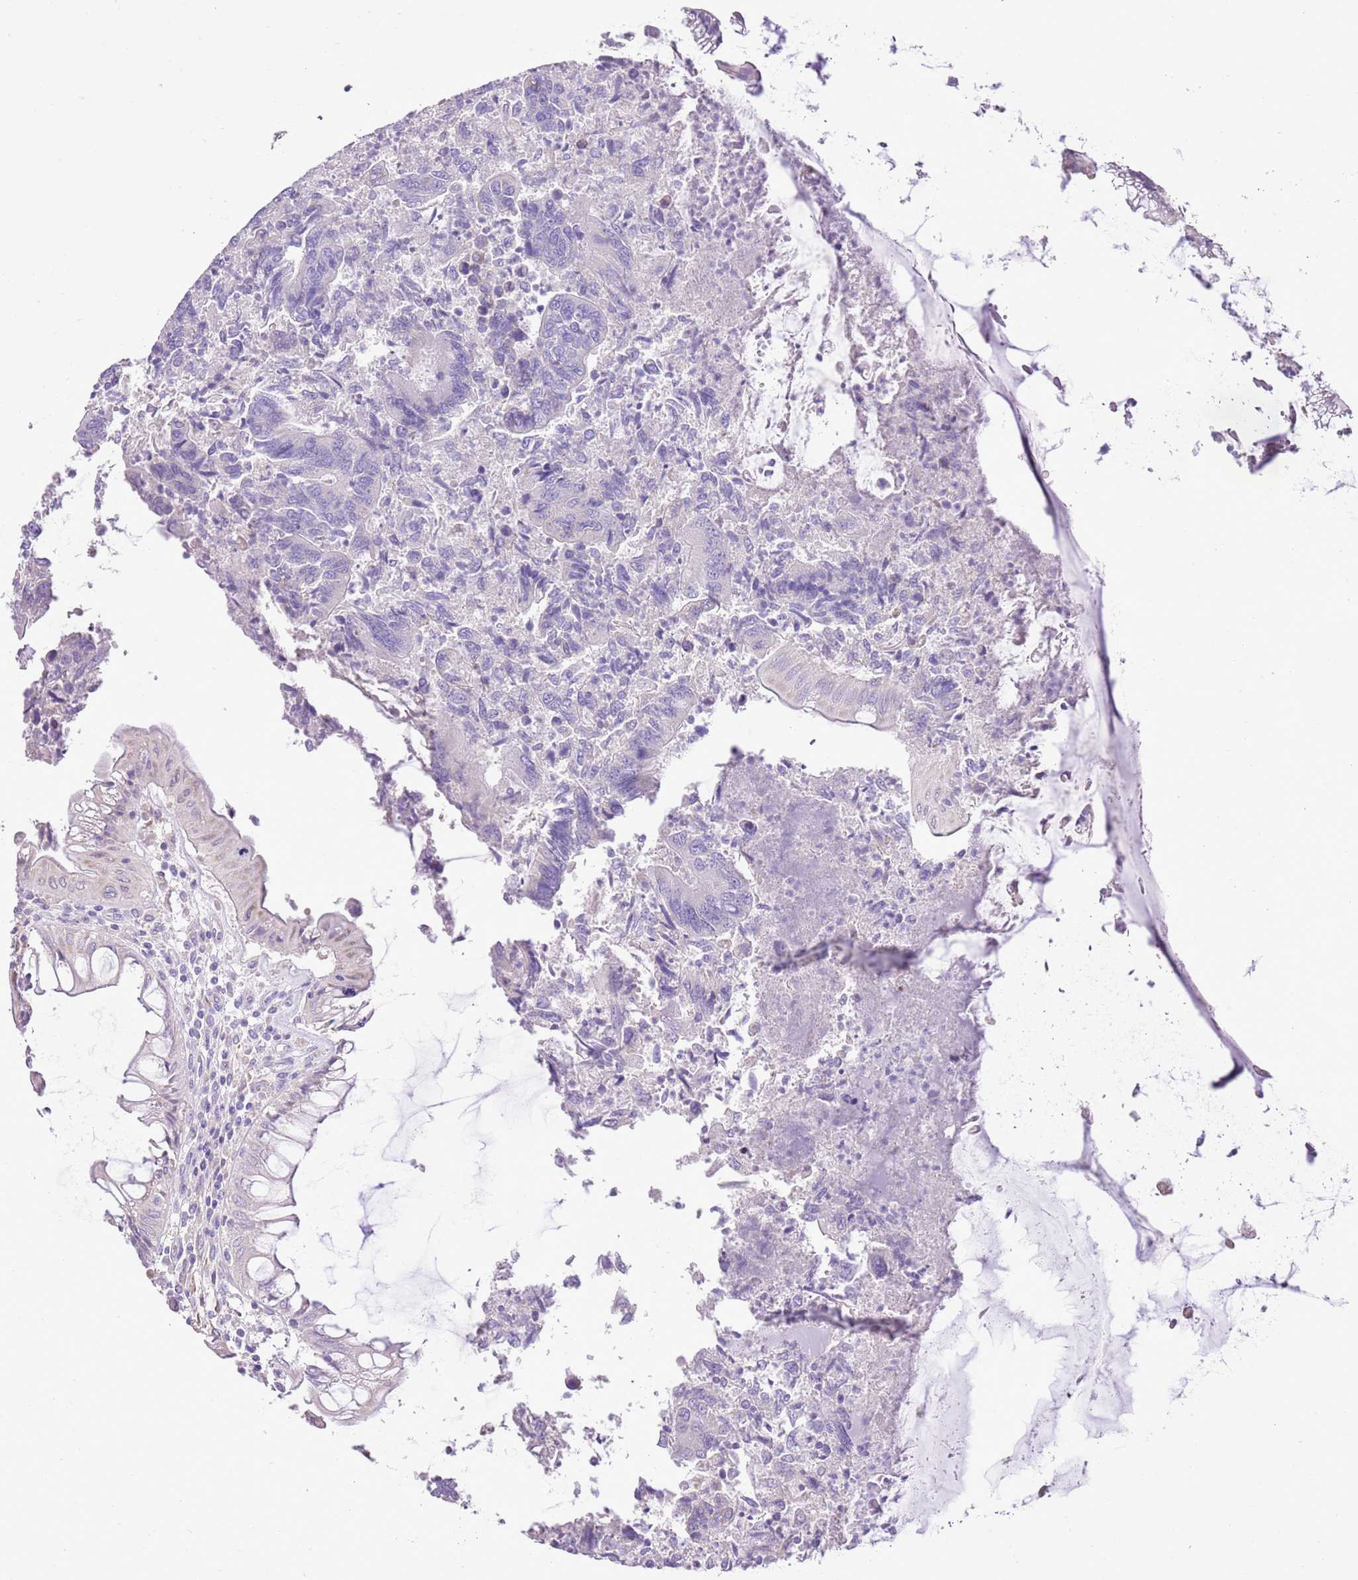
{"staining": {"intensity": "negative", "quantity": "none", "location": "none"}, "tissue": "colorectal cancer", "cell_type": "Tumor cells", "image_type": "cancer", "snomed": [{"axis": "morphology", "description": "Adenocarcinoma, NOS"}, {"axis": "topography", "description": "Colon"}], "caption": "Protein analysis of colorectal cancer displays no significant staining in tumor cells.", "gene": "AAR2", "patient": {"sex": "female", "age": 67}}